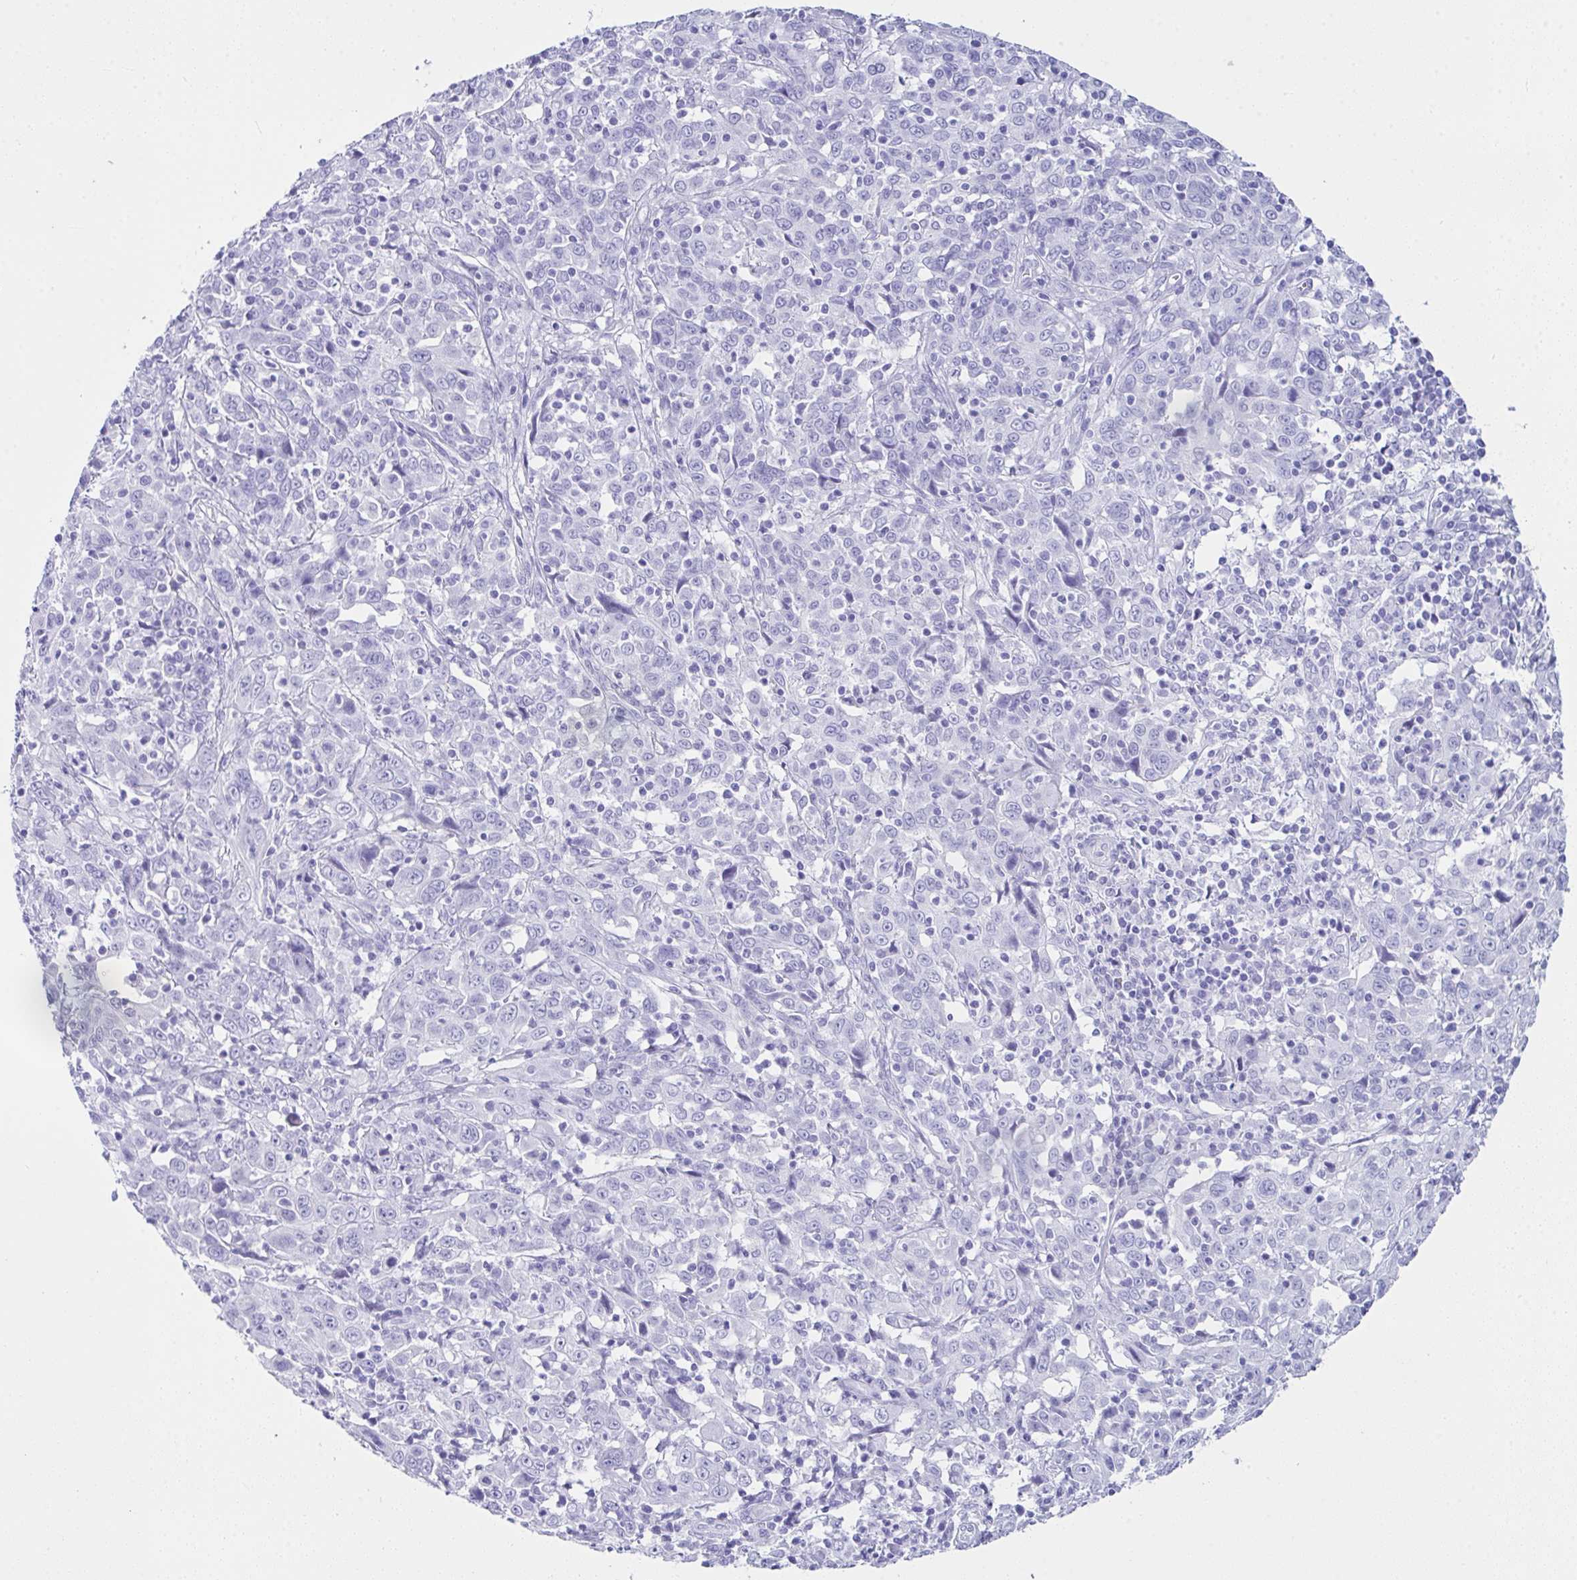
{"staining": {"intensity": "negative", "quantity": "none", "location": "none"}, "tissue": "cervical cancer", "cell_type": "Tumor cells", "image_type": "cancer", "snomed": [{"axis": "morphology", "description": "Squamous cell carcinoma, NOS"}, {"axis": "topography", "description": "Cervix"}], "caption": "The photomicrograph demonstrates no significant expression in tumor cells of cervical cancer (squamous cell carcinoma).", "gene": "LGALS4", "patient": {"sex": "female", "age": 46}}